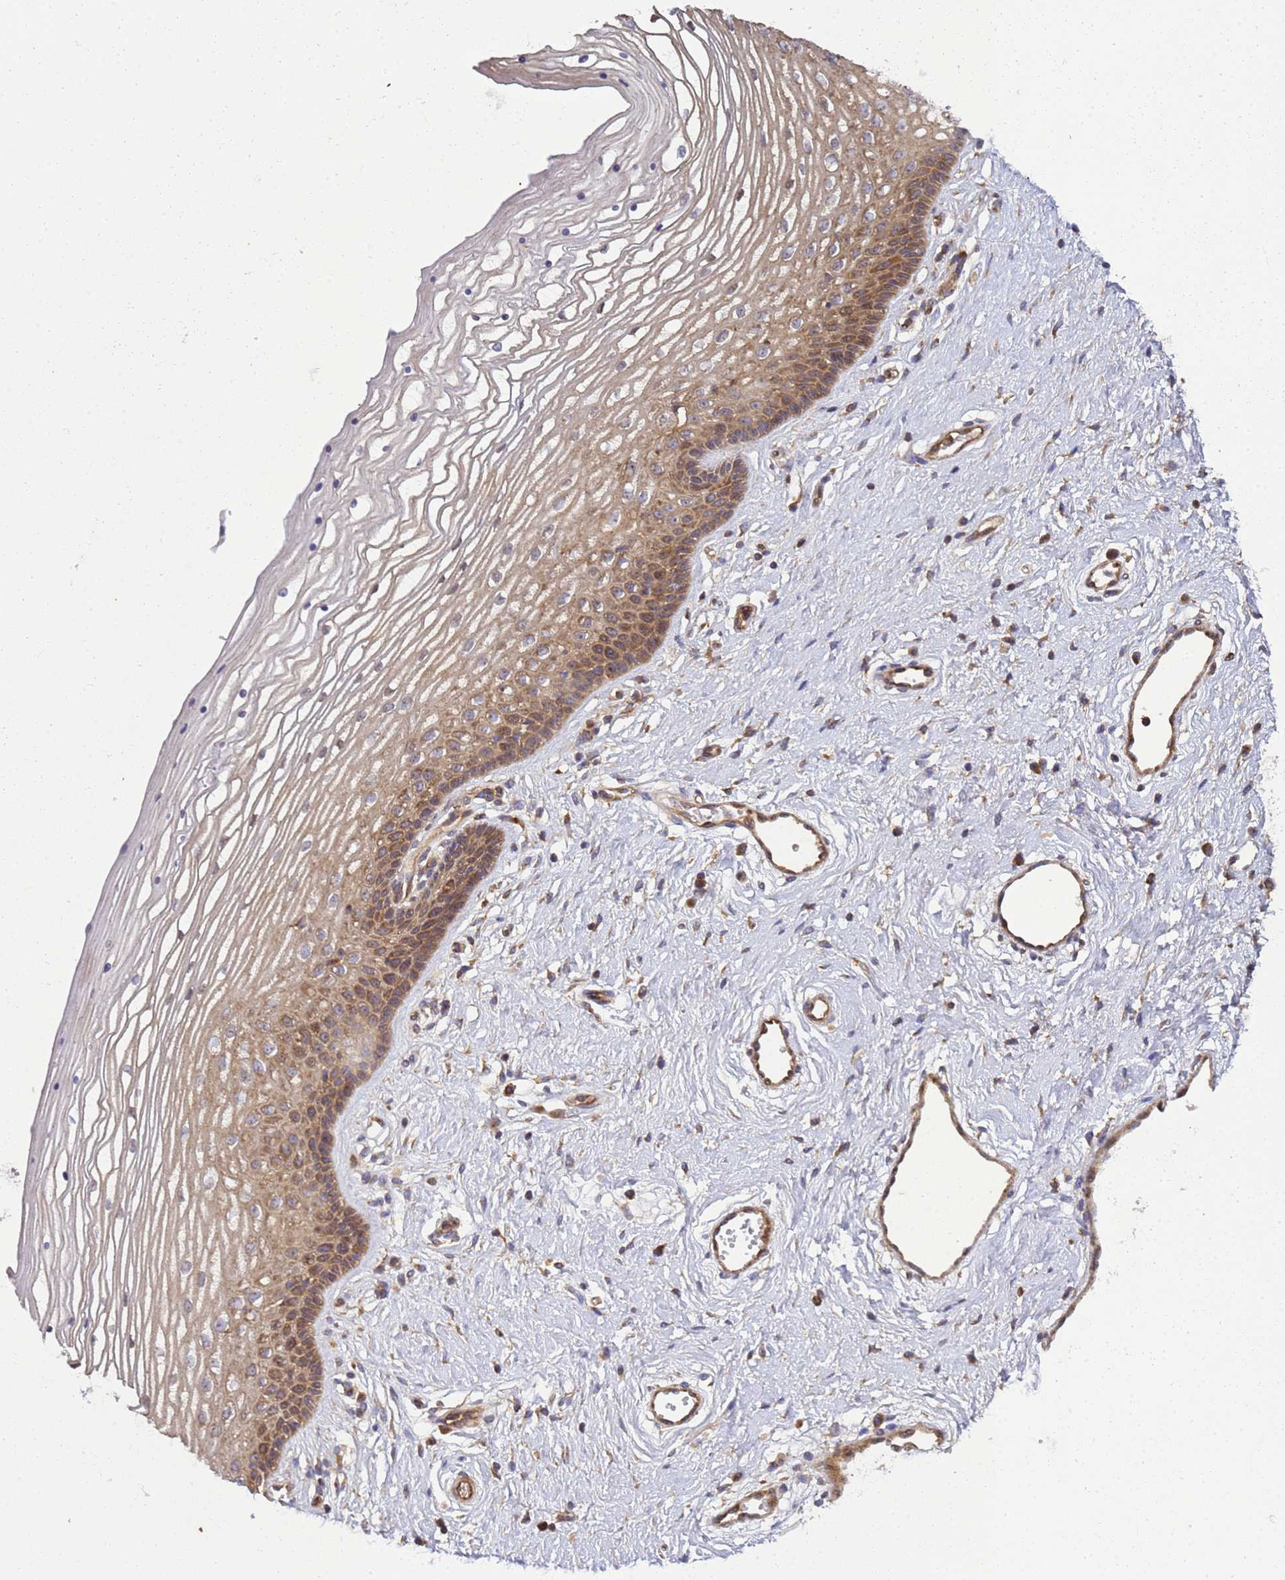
{"staining": {"intensity": "moderate", "quantity": "25%-75%", "location": "cytoplasmic/membranous"}, "tissue": "vagina", "cell_type": "Squamous epithelial cells", "image_type": "normal", "snomed": [{"axis": "morphology", "description": "Normal tissue, NOS"}, {"axis": "topography", "description": "Vagina"}], "caption": "High-magnification brightfield microscopy of unremarkable vagina stained with DAB (3,3'-diaminobenzidine) (brown) and counterstained with hematoxylin (blue). squamous epithelial cells exhibit moderate cytoplasmic/membranous staining is seen in about25%-75% of cells.", "gene": "BECN1", "patient": {"sex": "female", "age": 46}}